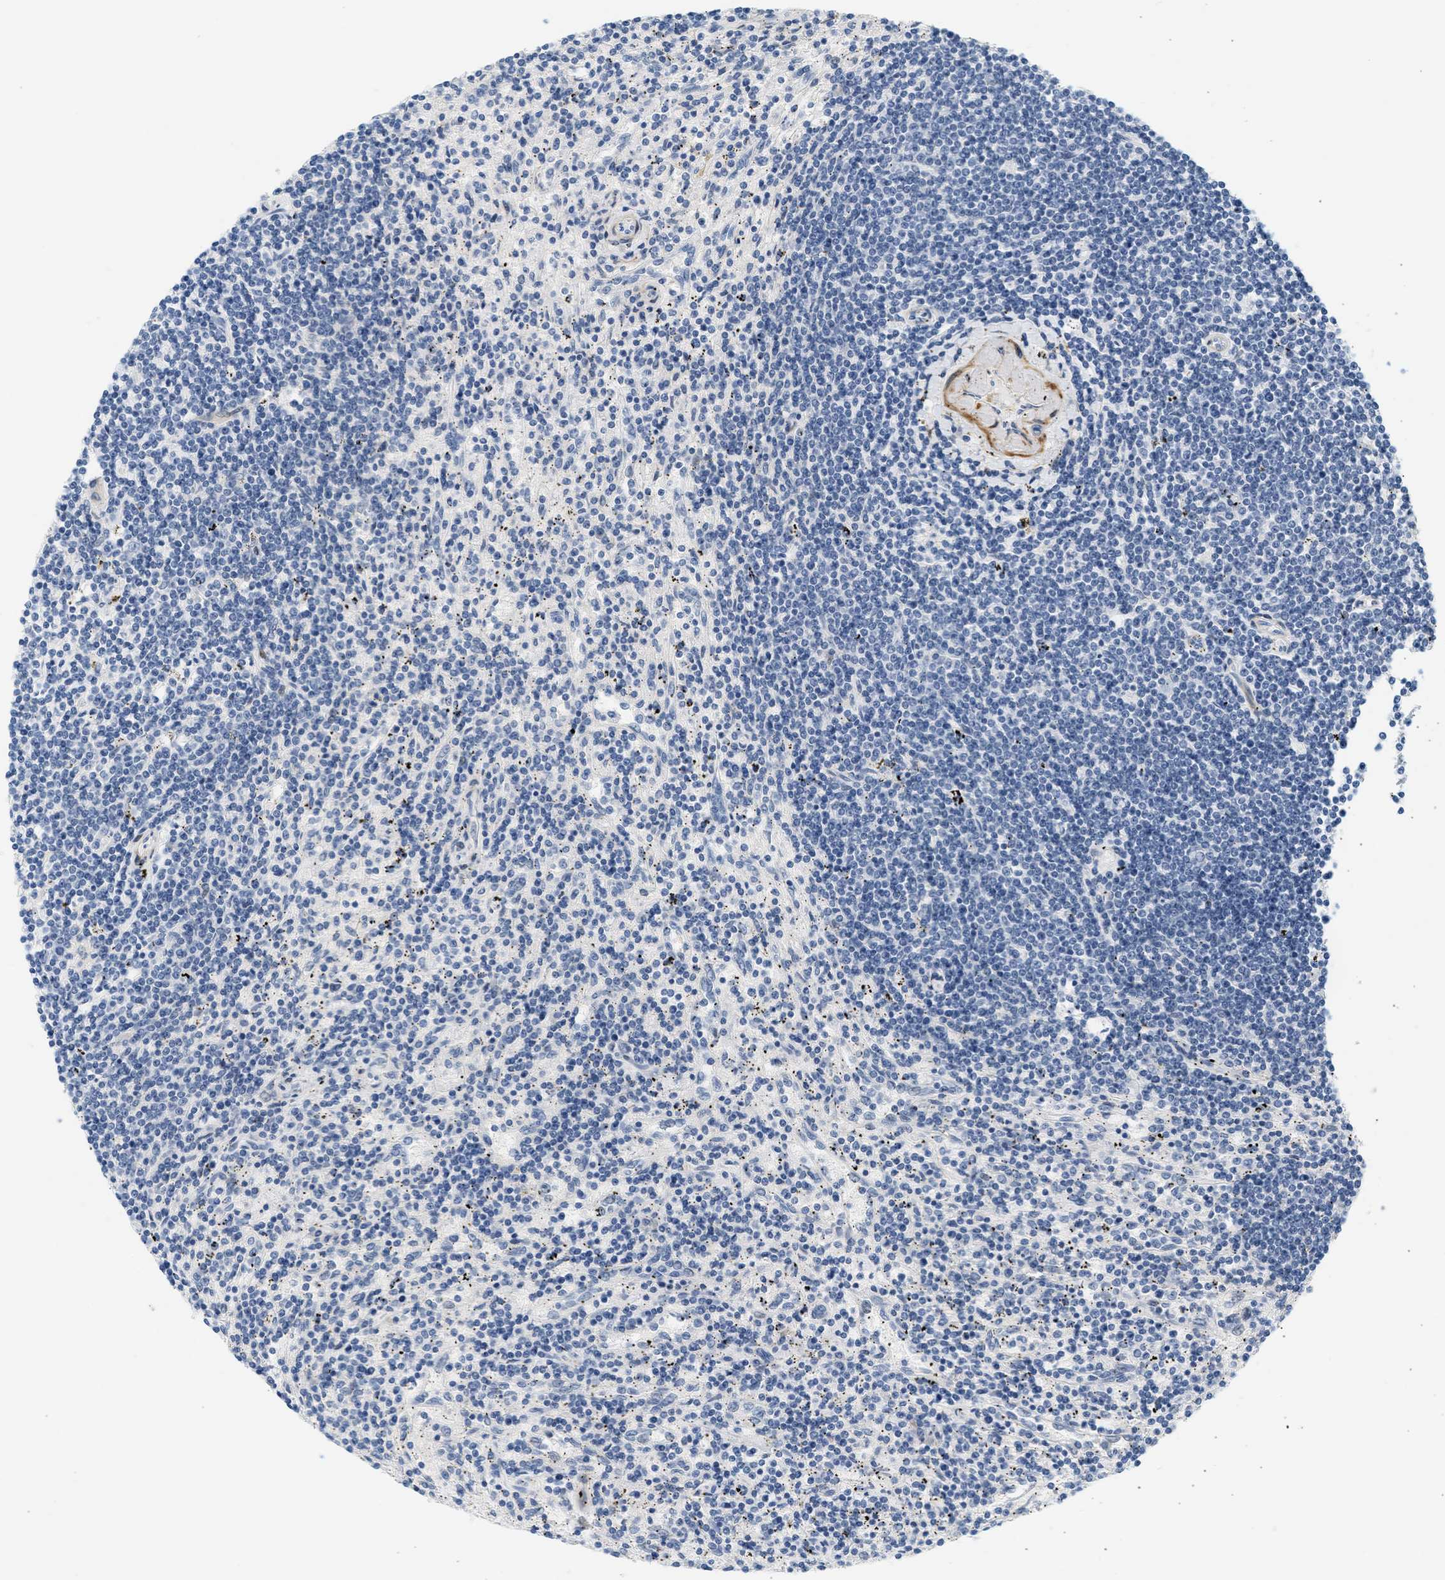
{"staining": {"intensity": "negative", "quantity": "none", "location": "none"}, "tissue": "lymphoma", "cell_type": "Tumor cells", "image_type": "cancer", "snomed": [{"axis": "morphology", "description": "Malignant lymphoma, non-Hodgkin's type, Low grade"}, {"axis": "topography", "description": "Spleen"}], "caption": "There is no significant staining in tumor cells of lymphoma. (Stains: DAB (3,3'-diaminobenzidine) immunohistochemistry with hematoxylin counter stain, Microscopy: brightfield microscopy at high magnification).", "gene": "SLC30A7", "patient": {"sex": "male", "age": 76}}